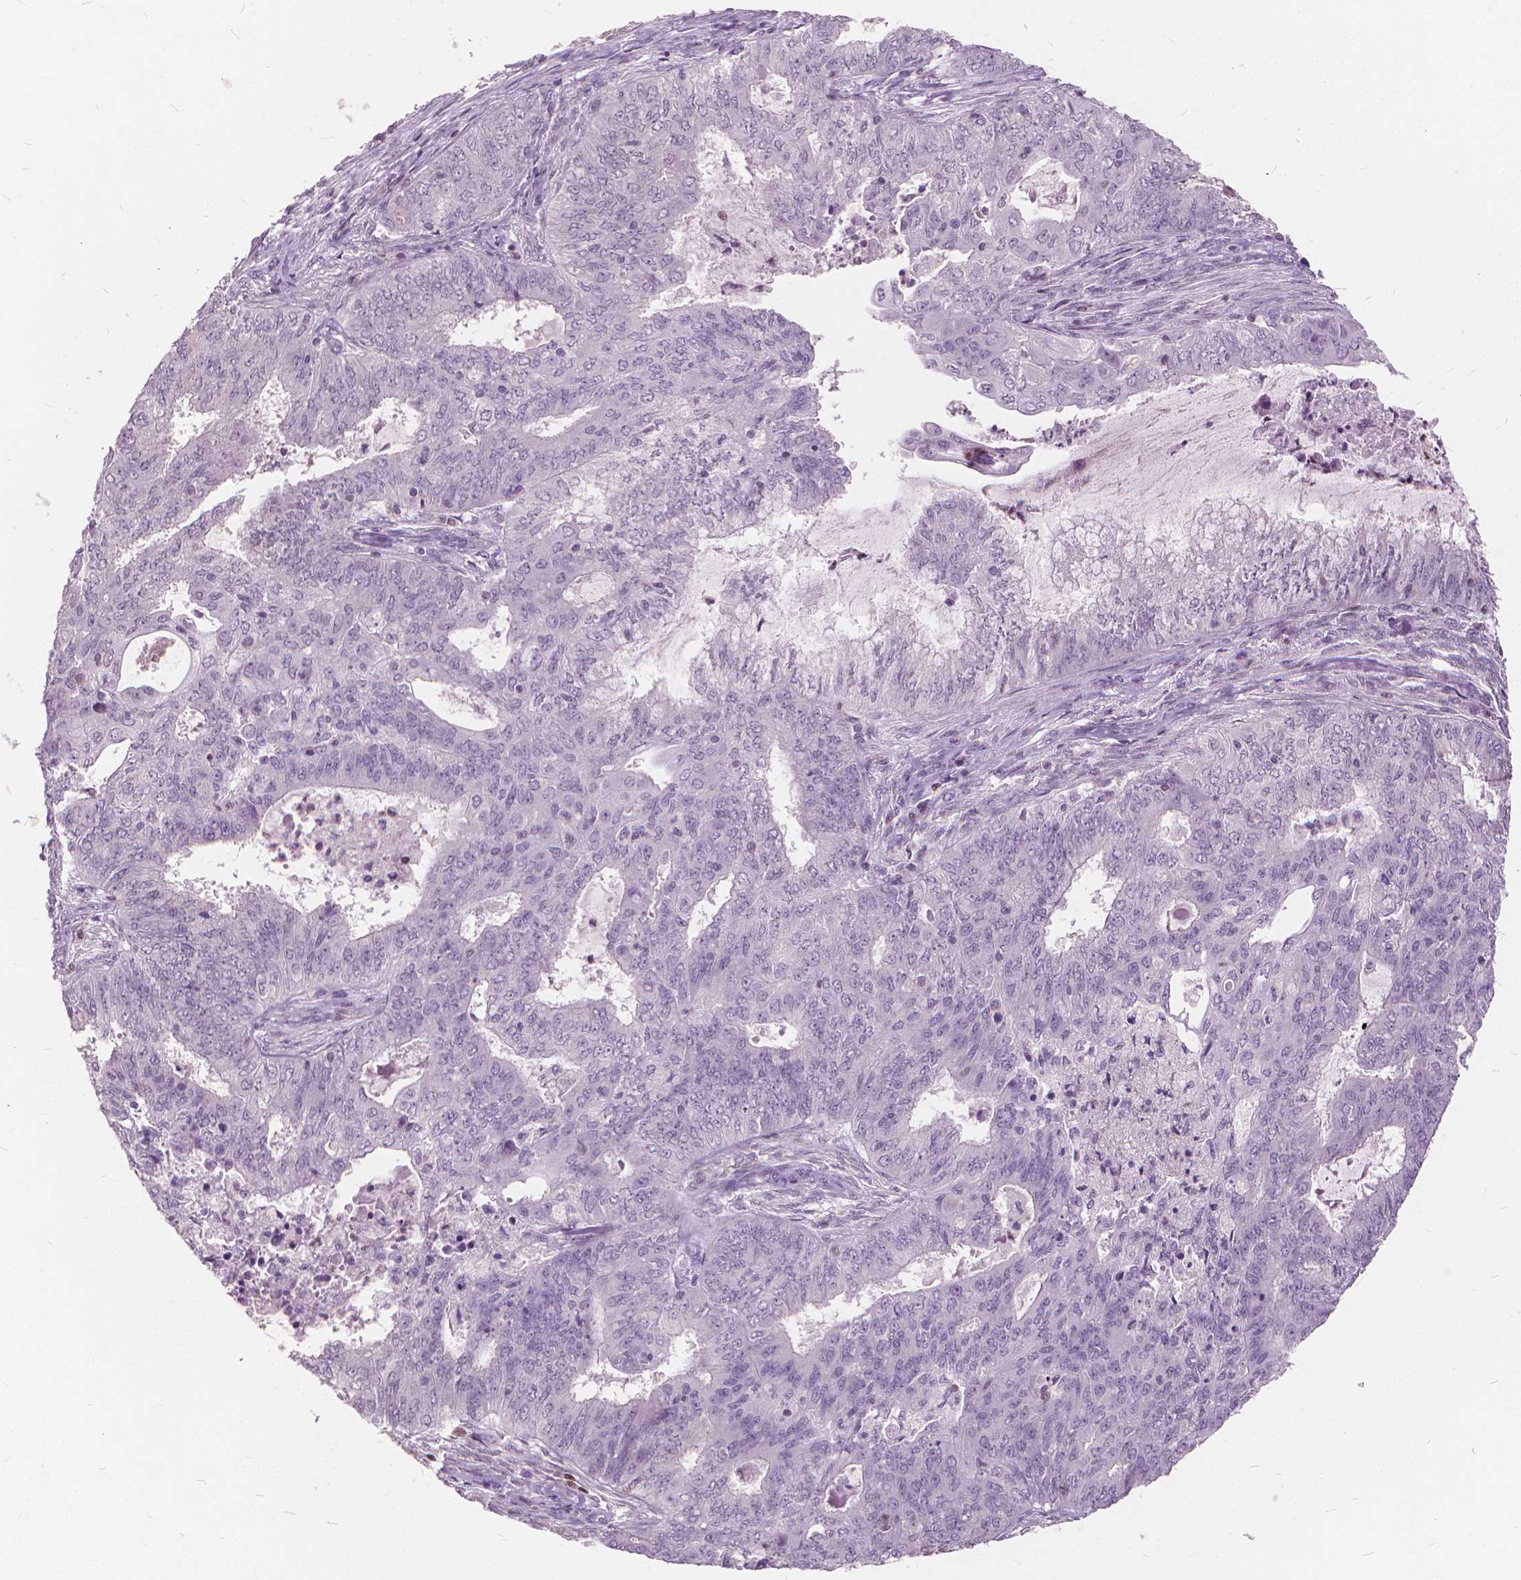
{"staining": {"intensity": "negative", "quantity": "none", "location": "none"}, "tissue": "endometrial cancer", "cell_type": "Tumor cells", "image_type": "cancer", "snomed": [{"axis": "morphology", "description": "Adenocarcinoma, NOS"}, {"axis": "topography", "description": "Endometrium"}], "caption": "Immunohistochemistry (IHC) micrograph of human endometrial cancer stained for a protein (brown), which exhibits no expression in tumor cells.", "gene": "STAT5B", "patient": {"sex": "female", "age": 62}}